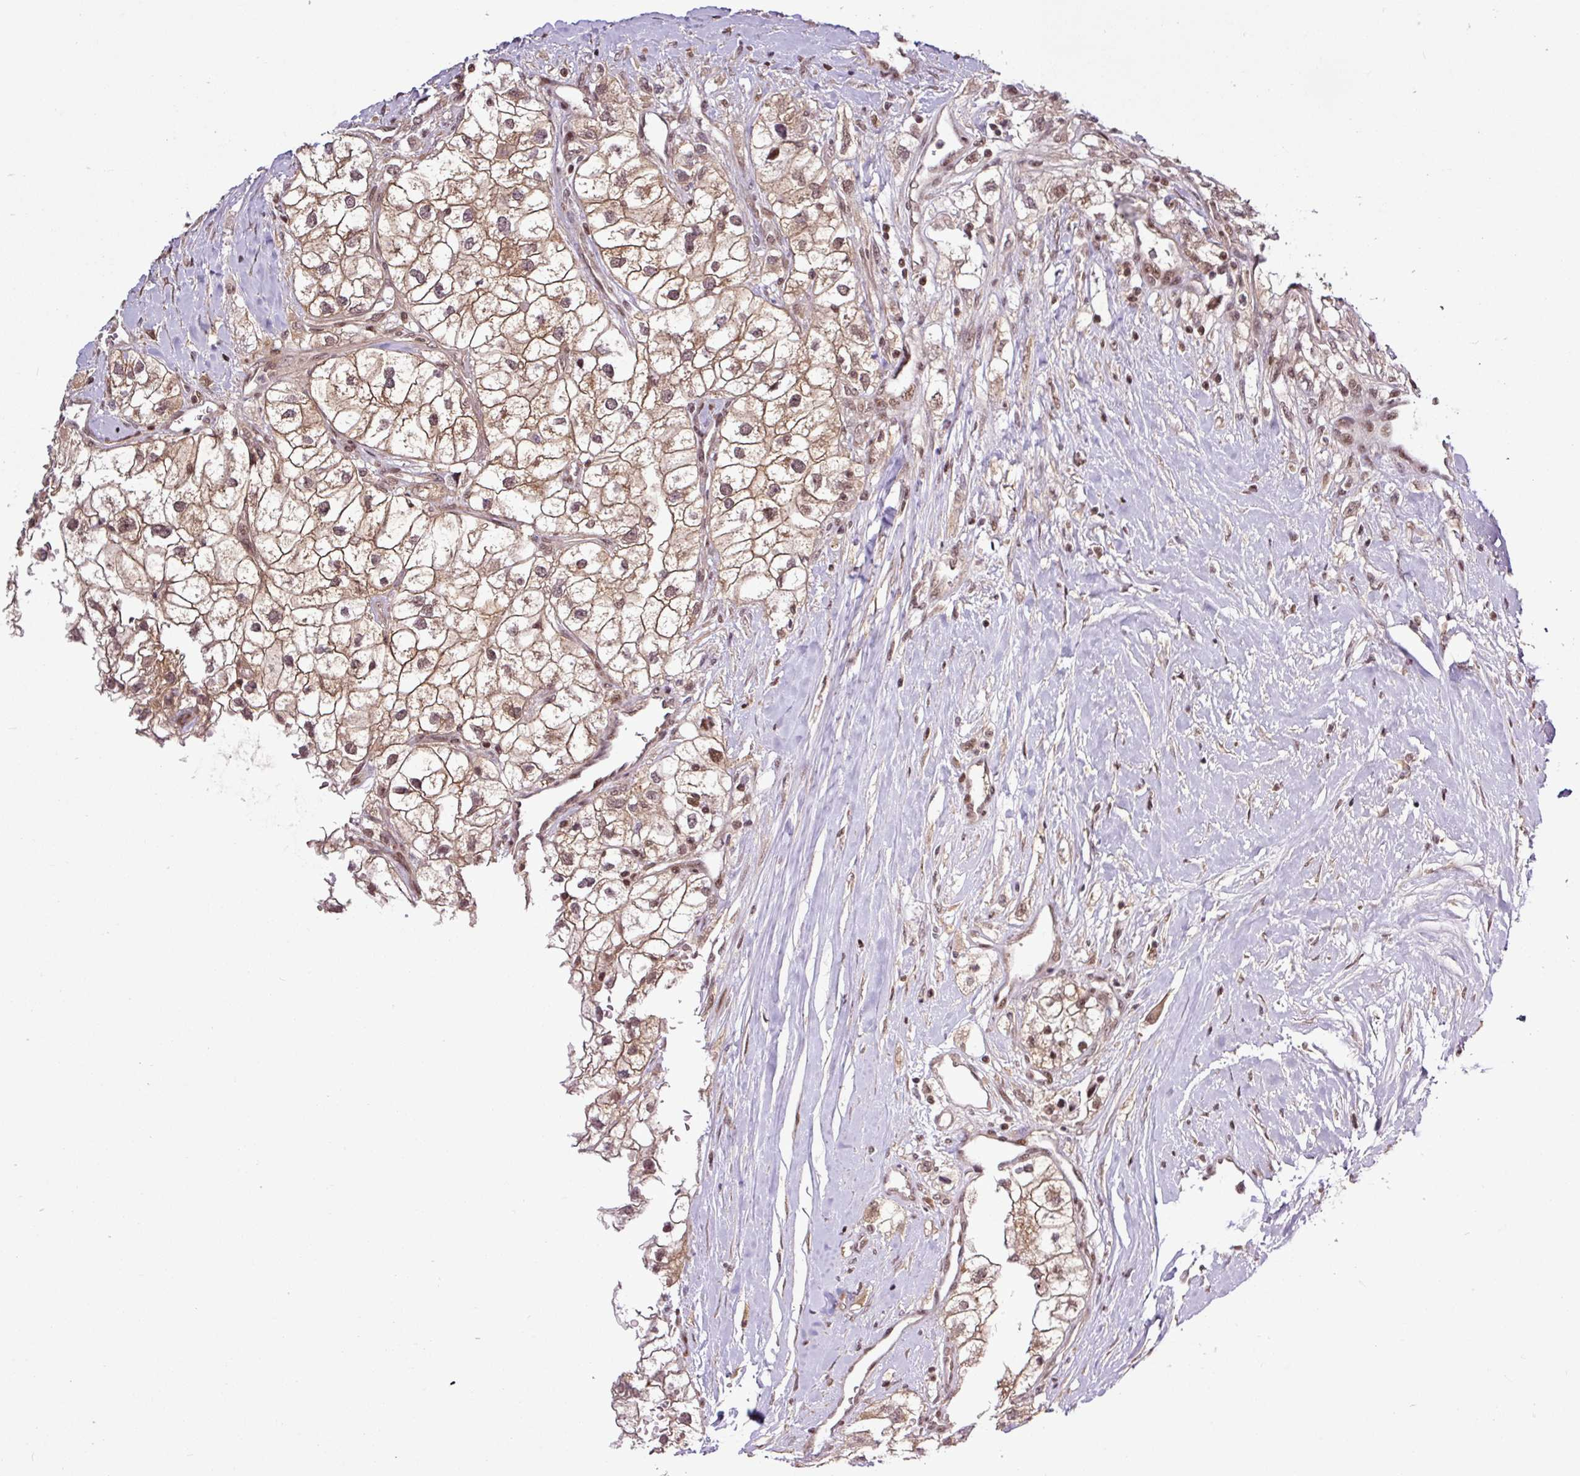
{"staining": {"intensity": "moderate", "quantity": ">75%", "location": "cytoplasmic/membranous,nuclear"}, "tissue": "renal cancer", "cell_type": "Tumor cells", "image_type": "cancer", "snomed": [{"axis": "morphology", "description": "Adenocarcinoma, NOS"}, {"axis": "topography", "description": "Kidney"}], "caption": "Tumor cells demonstrate medium levels of moderate cytoplasmic/membranous and nuclear positivity in approximately >75% of cells in human renal adenocarcinoma.", "gene": "ITPKC", "patient": {"sex": "male", "age": 59}}